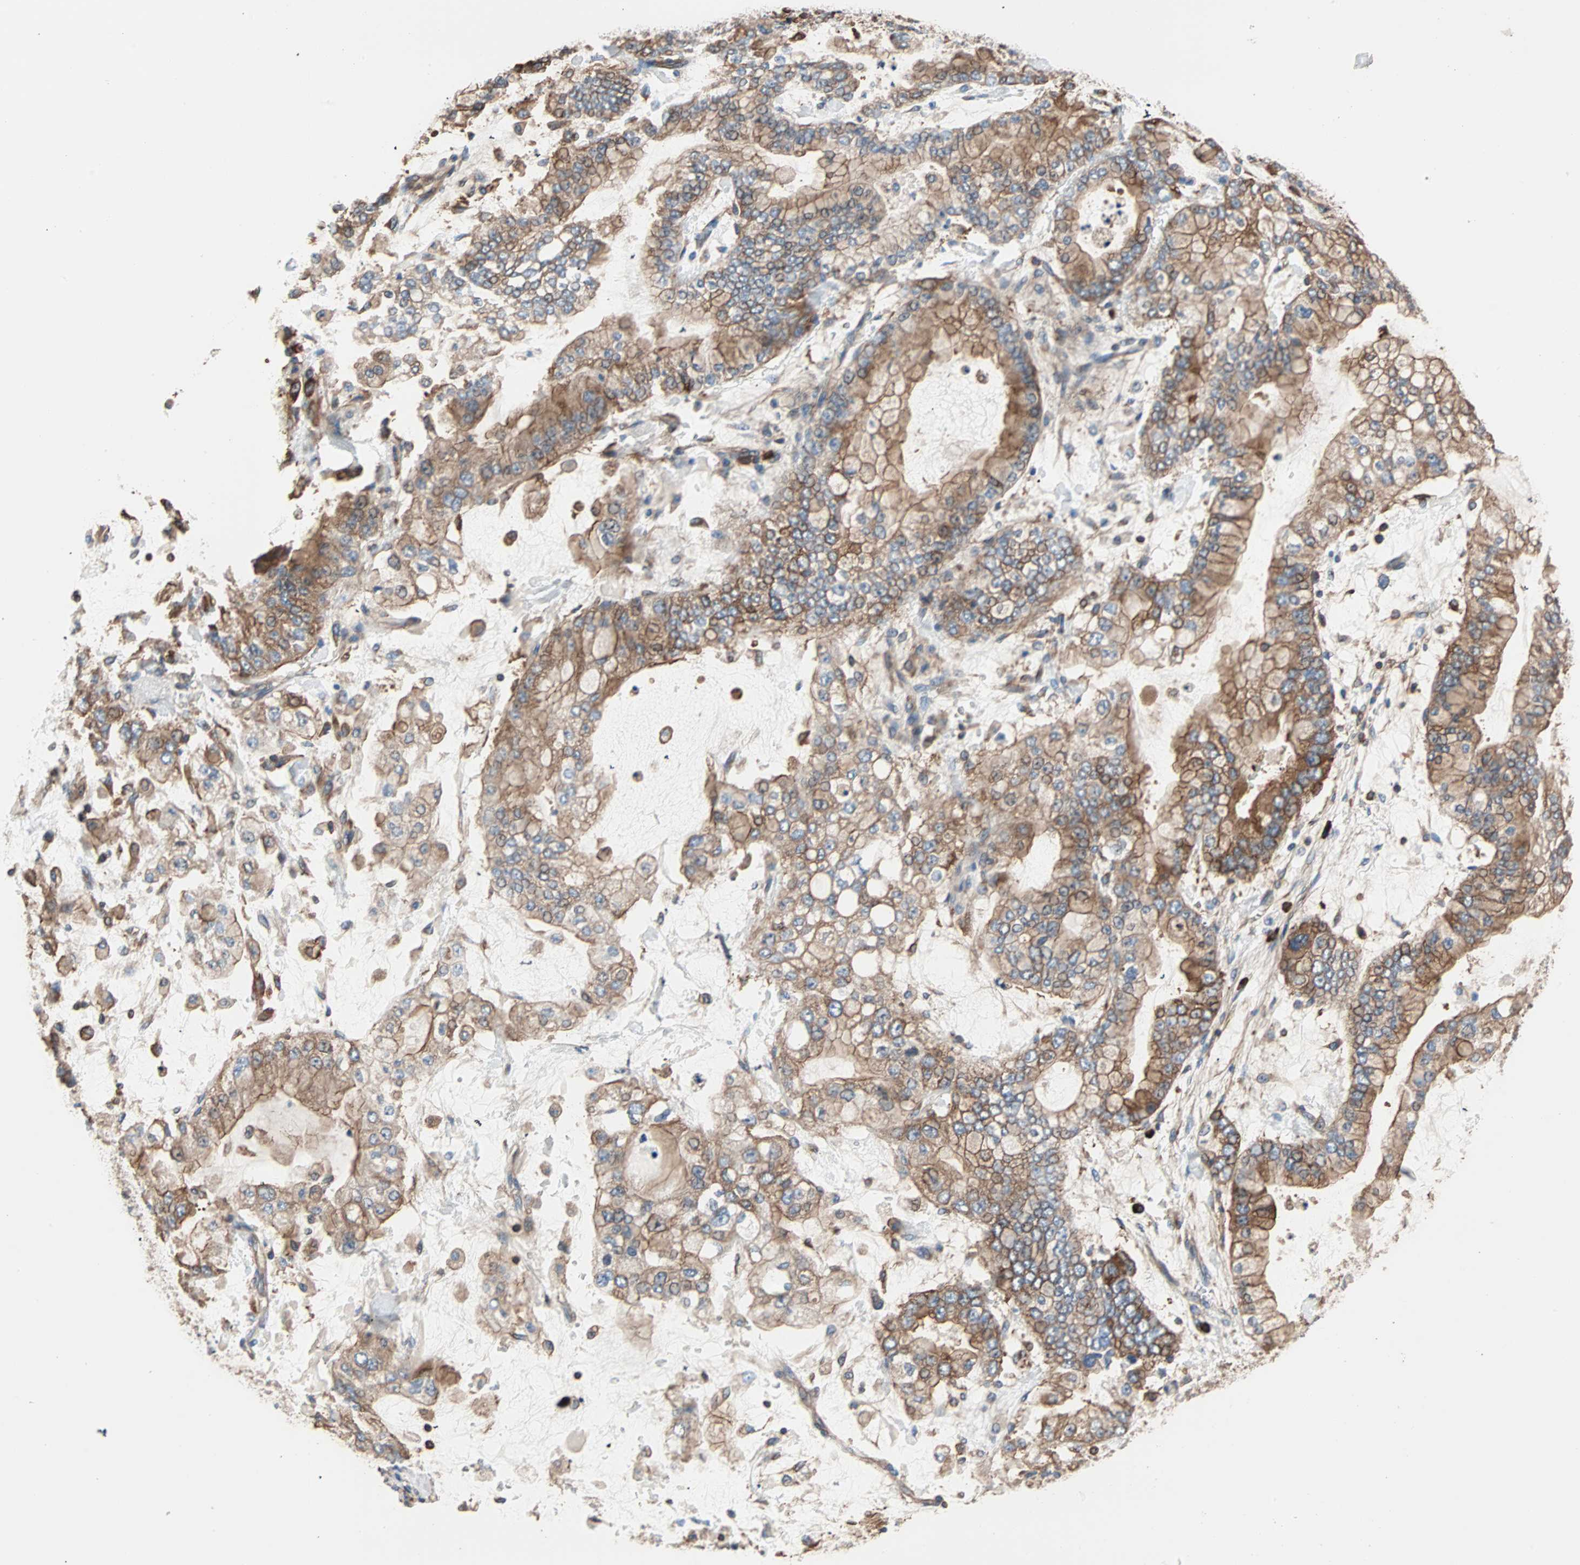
{"staining": {"intensity": "moderate", "quantity": ">75%", "location": "cytoplasmic/membranous"}, "tissue": "stomach cancer", "cell_type": "Tumor cells", "image_type": "cancer", "snomed": [{"axis": "morphology", "description": "Normal tissue, NOS"}, {"axis": "morphology", "description": "Adenocarcinoma, NOS"}, {"axis": "topography", "description": "Stomach, upper"}, {"axis": "topography", "description": "Stomach"}], "caption": "Immunohistochemical staining of human adenocarcinoma (stomach) reveals medium levels of moderate cytoplasmic/membranous protein positivity in about >75% of tumor cells.", "gene": "EEF2", "patient": {"sex": "male", "age": 76}}